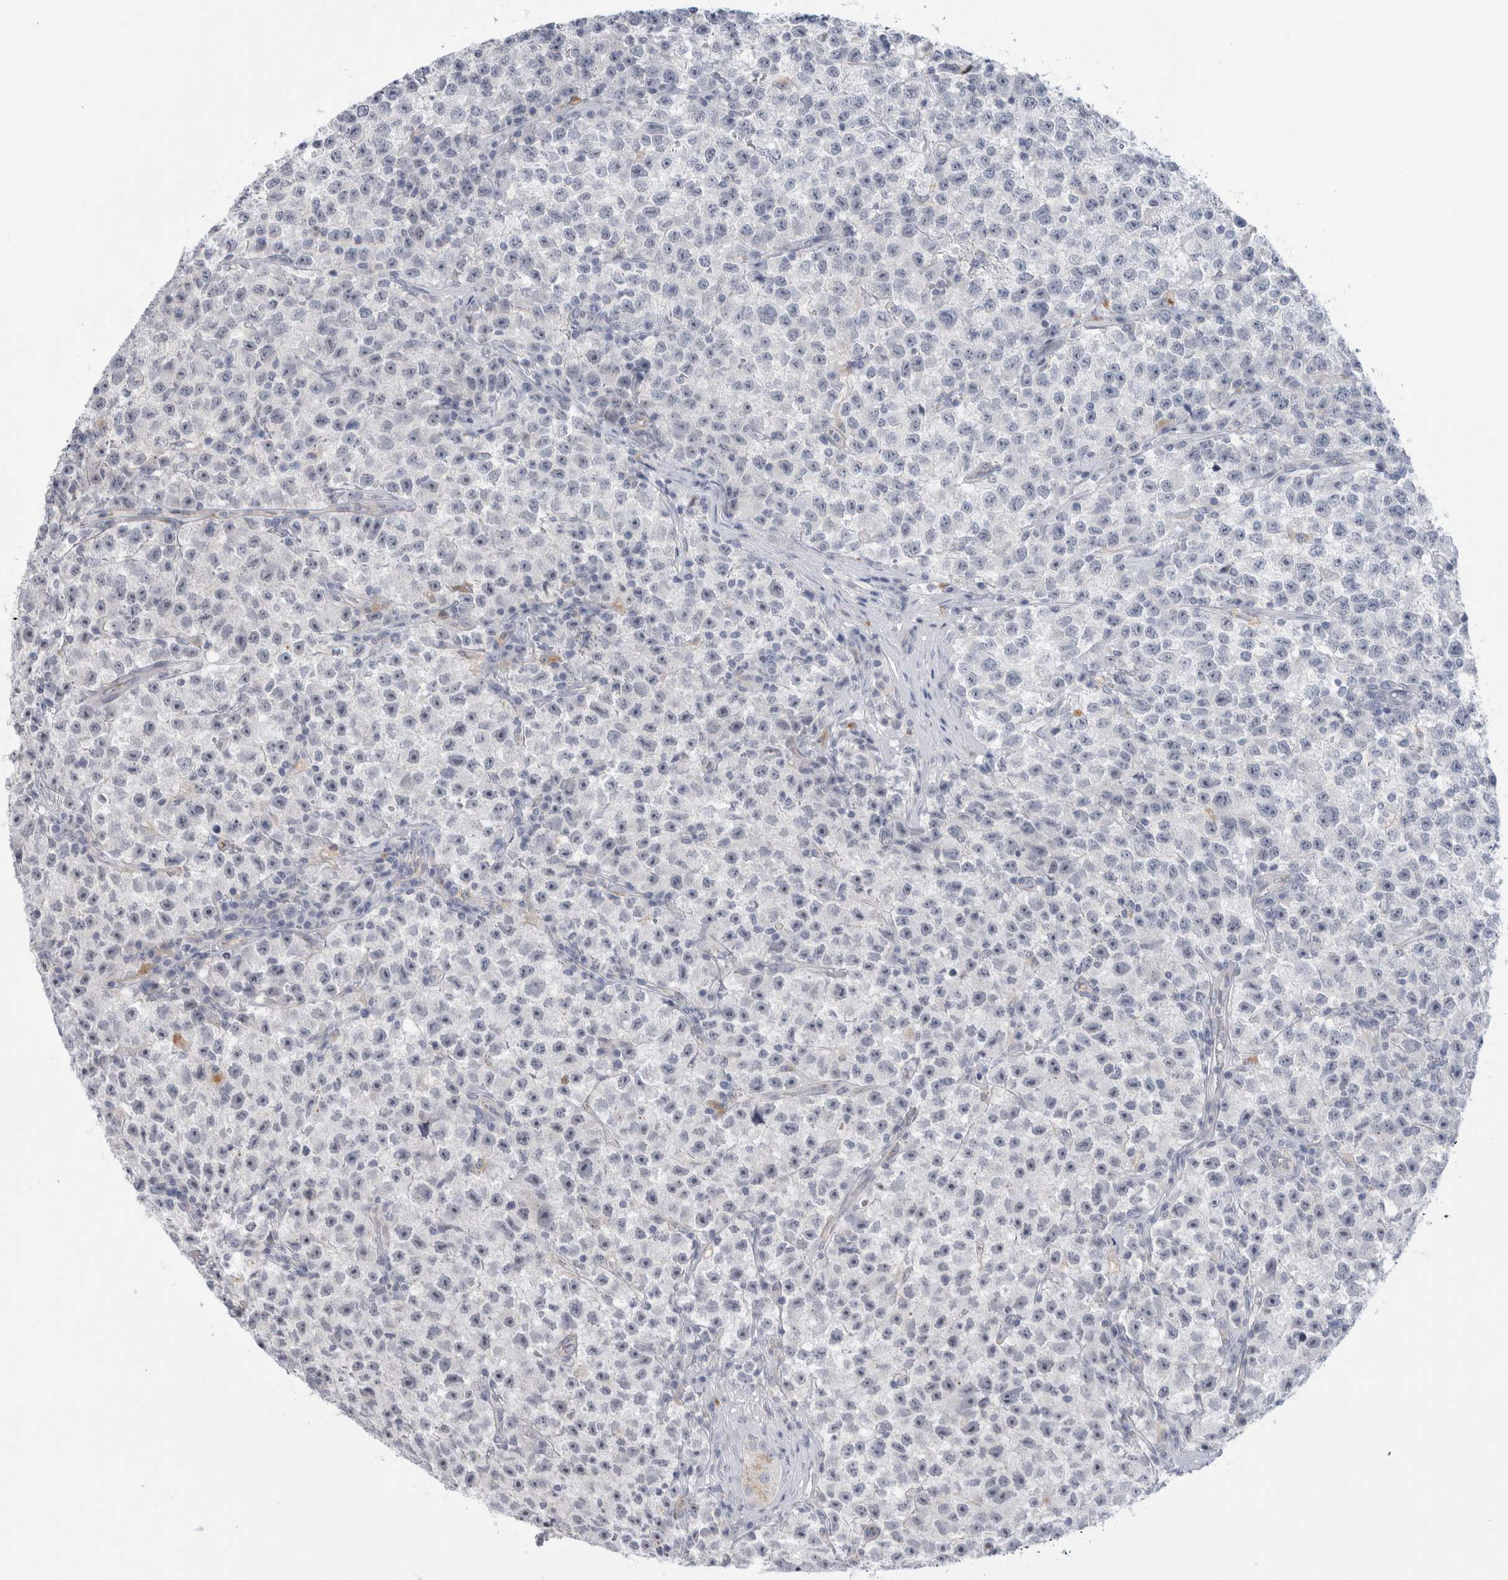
{"staining": {"intensity": "negative", "quantity": "none", "location": "none"}, "tissue": "testis cancer", "cell_type": "Tumor cells", "image_type": "cancer", "snomed": [{"axis": "morphology", "description": "Seminoma, NOS"}, {"axis": "topography", "description": "Testis"}], "caption": "Image shows no significant protein staining in tumor cells of seminoma (testis). (DAB (3,3'-diaminobenzidine) immunohistochemistry (IHC), high magnification).", "gene": "ANKMY1", "patient": {"sex": "male", "age": 22}}